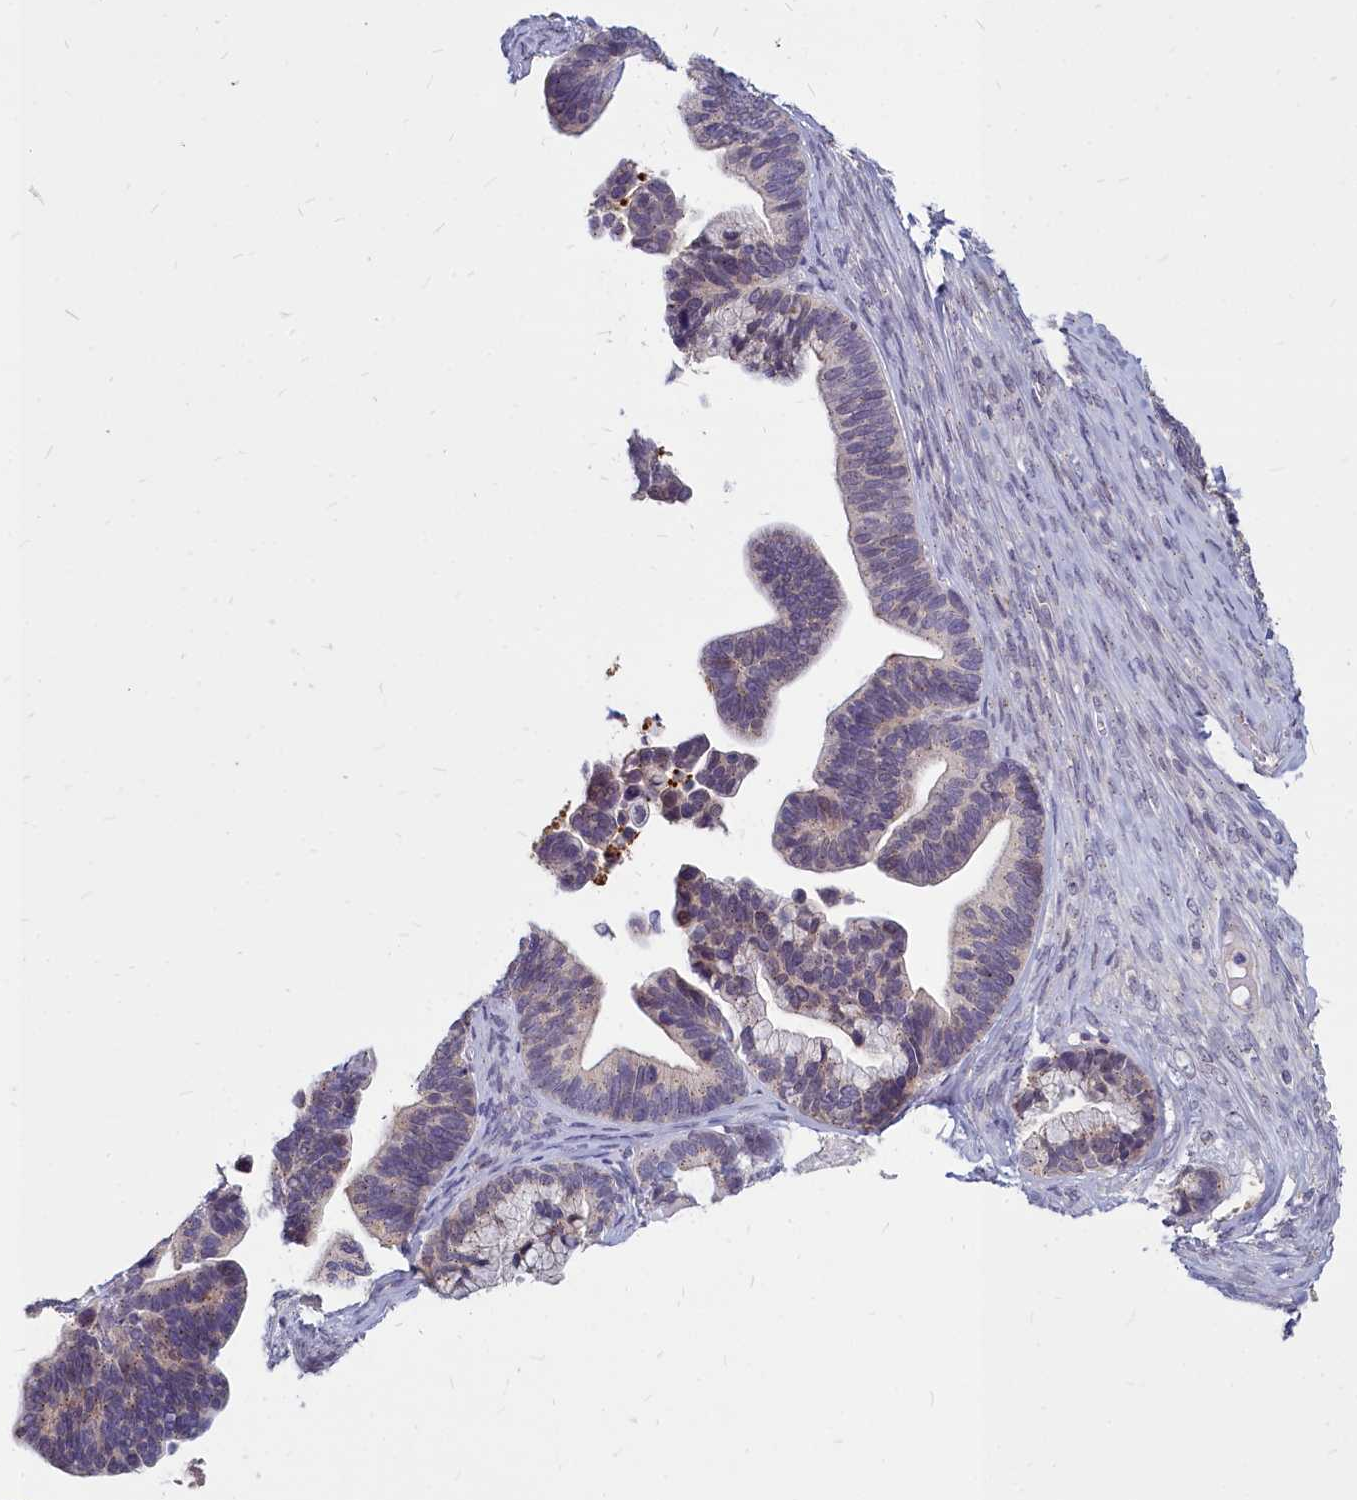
{"staining": {"intensity": "weak", "quantity": "25%-75%", "location": "cytoplasmic/membranous"}, "tissue": "ovarian cancer", "cell_type": "Tumor cells", "image_type": "cancer", "snomed": [{"axis": "morphology", "description": "Cystadenocarcinoma, serous, NOS"}, {"axis": "topography", "description": "Ovary"}], "caption": "A low amount of weak cytoplasmic/membranous positivity is appreciated in approximately 25%-75% of tumor cells in ovarian serous cystadenocarcinoma tissue.", "gene": "NOXA1", "patient": {"sex": "female", "age": 56}}